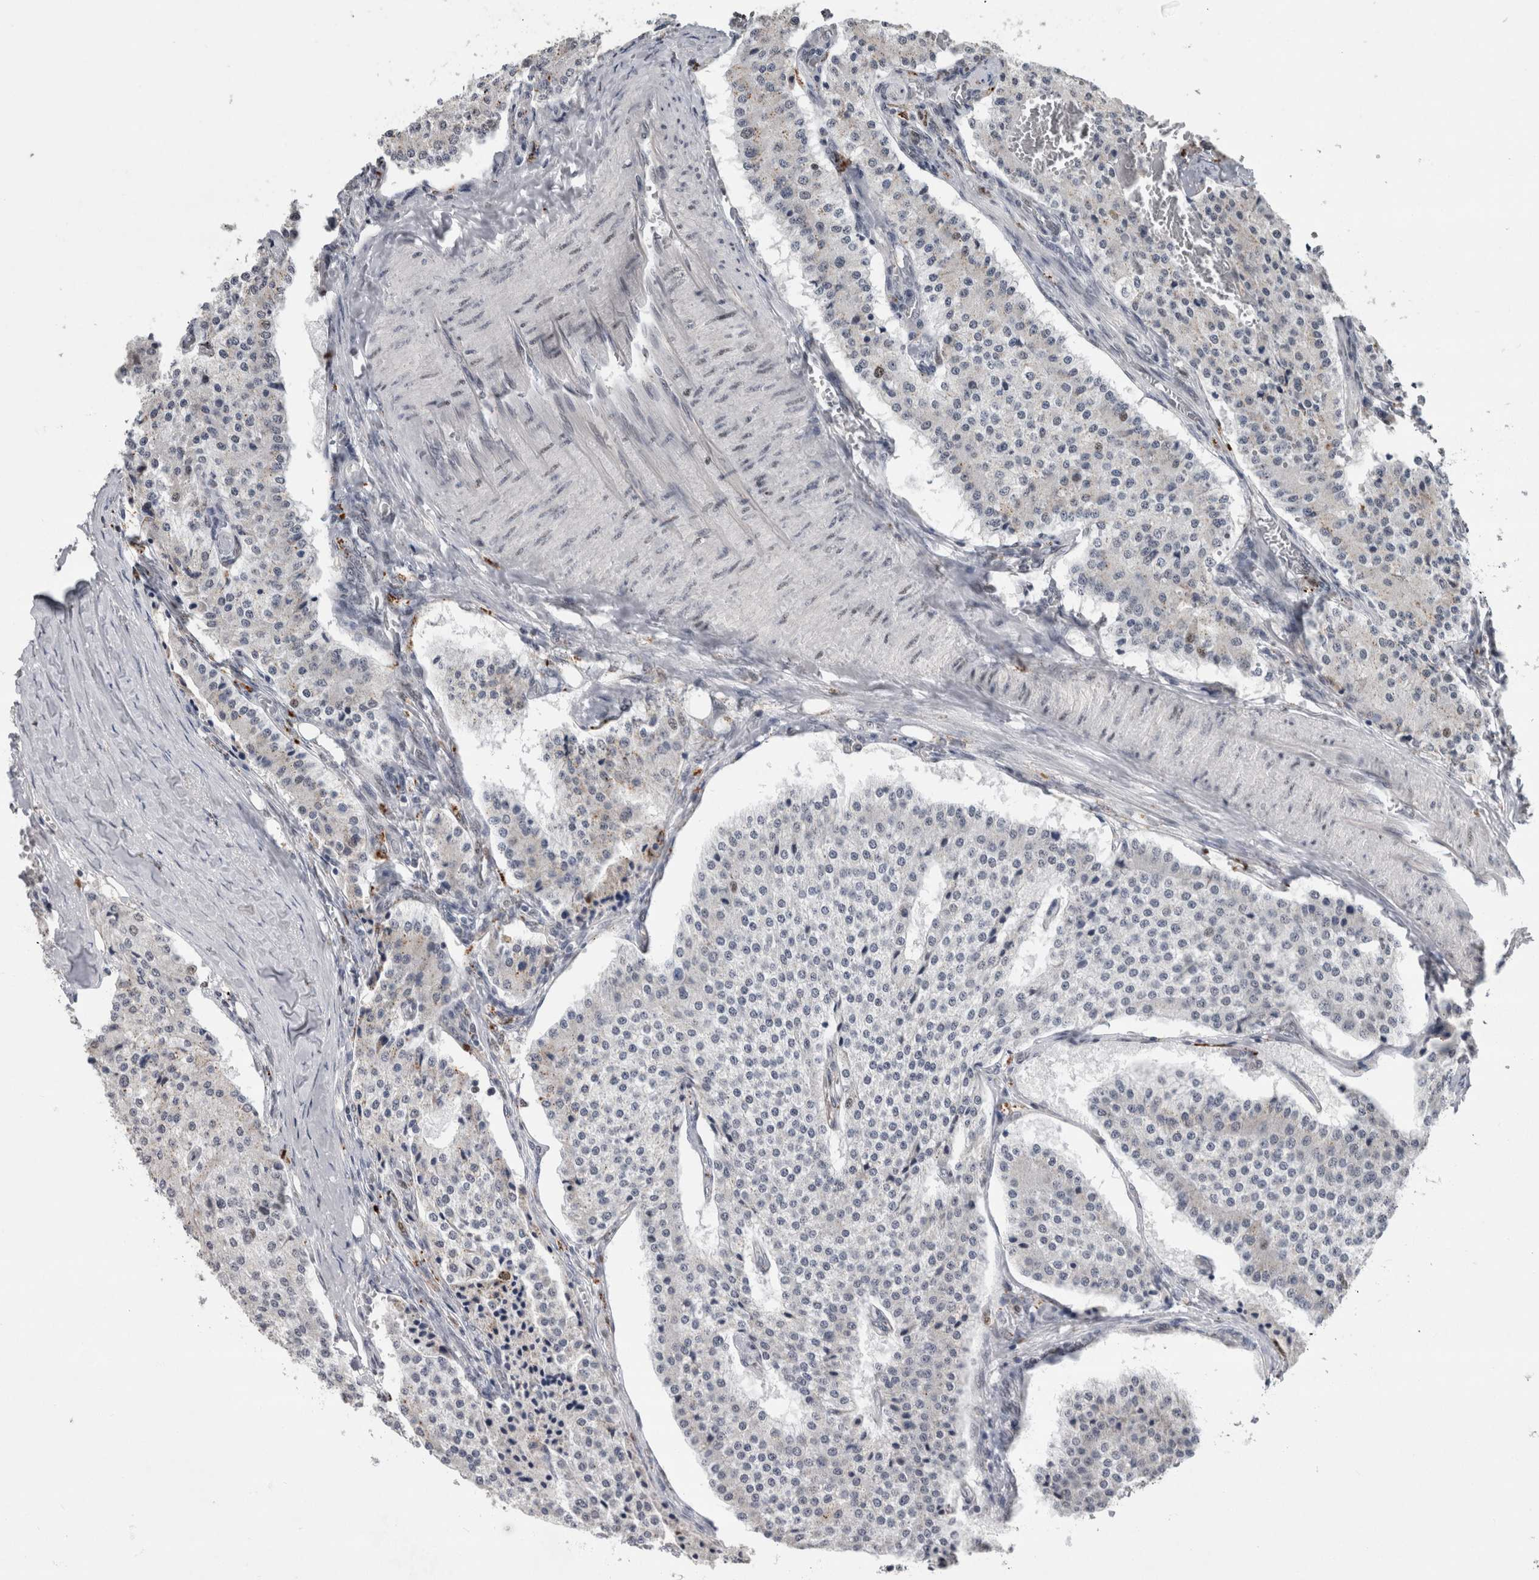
{"staining": {"intensity": "negative", "quantity": "none", "location": "none"}, "tissue": "carcinoid", "cell_type": "Tumor cells", "image_type": "cancer", "snomed": [{"axis": "morphology", "description": "Carcinoid, malignant, NOS"}, {"axis": "topography", "description": "Colon"}], "caption": "Immunohistochemical staining of carcinoid demonstrates no significant staining in tumor cells.", "gene": "POLD2", "patient": {"sex": "female", "age": 52}}